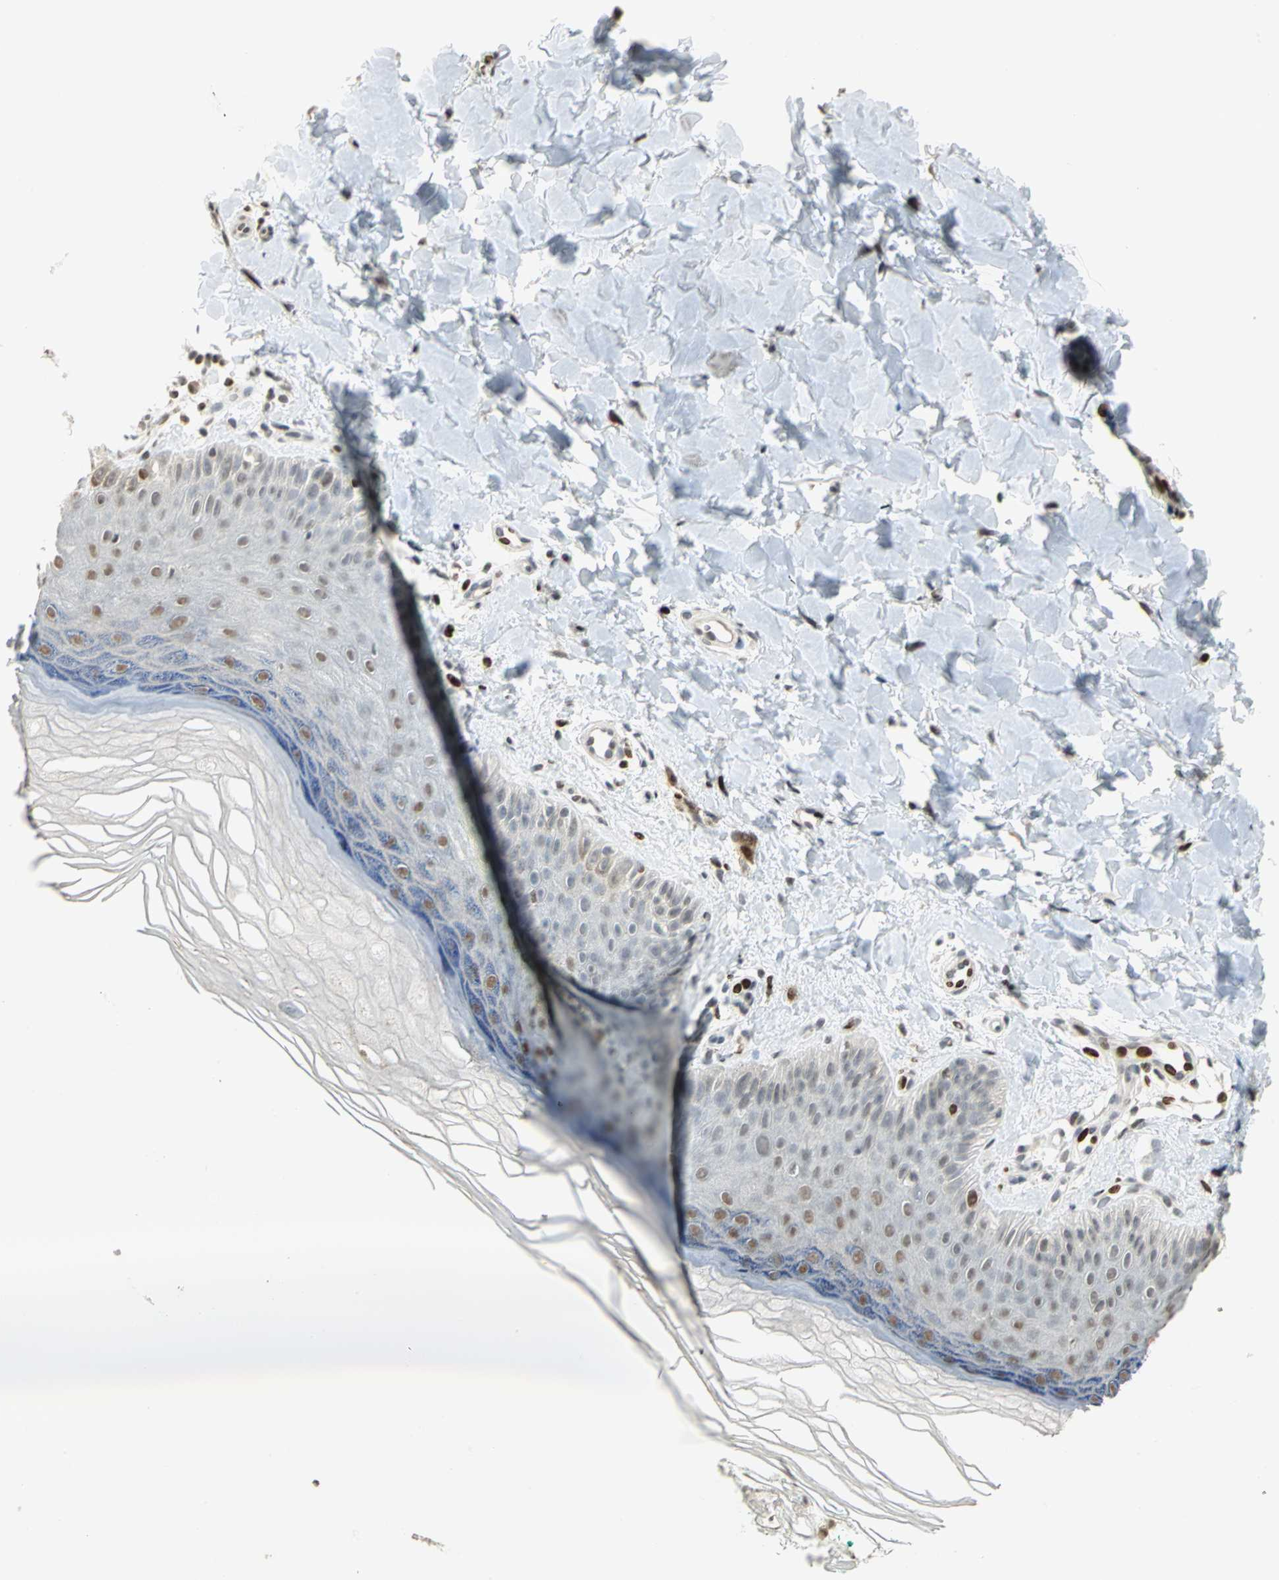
{"staining": {"intensity": "strong", "quantity": ">75%", "location": "nuclear"}, "tissue": "skin", "cell_type": "Fibroblasts", "image_type": "normal", "snomed": [{"axis": "morphology", "description": "Normal tissue, NOS"}, {"axis": "topography", "description": "Skin"}], "caption": "Immunohistochemical staining of benign skin reveals high levels of strong nuclear staining in about >75% of fibroblasts.", "gene": "KDM1A", "patient": {"sex": "male", "age": 26}}